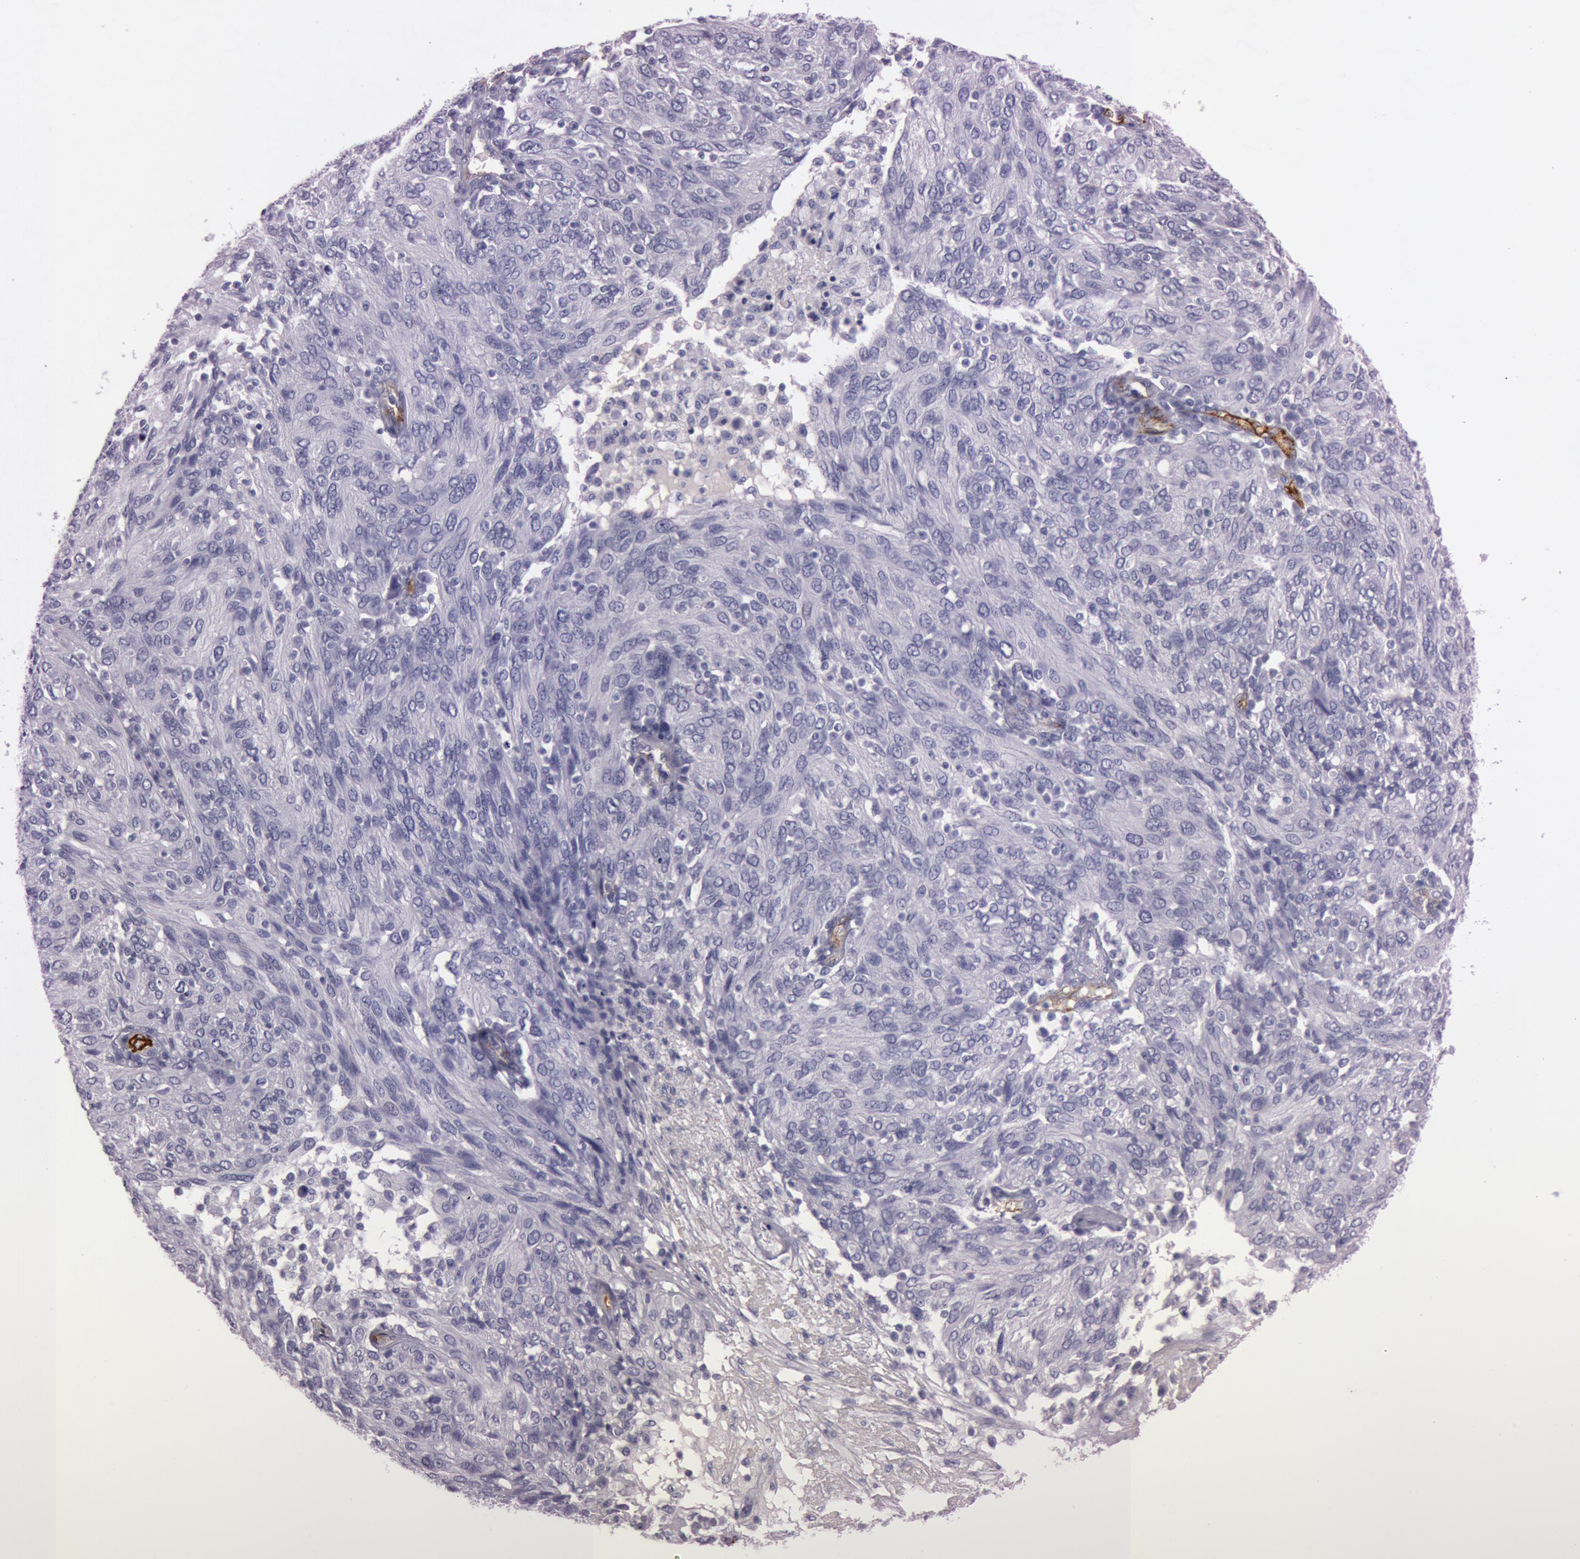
{"staining": {"intensity": "negative", "quantity": "none", "location": "none"}, "tissue": "ovarian cancer", "cell_type": "Tumor cells", "image_type": "cancer", "snomed": [{"axis": "morphology", "description": "Carcinoma, endometroid"}, {"axis": "topography", "description": "Ovary"}], "caption": "This is an IHC histopathology image of human ovarian cancer (endometroid carcinoma). There is no expression in tumor cells.", "gene": "FOLH1", "patient": {"sex": "female", "age": 50}}